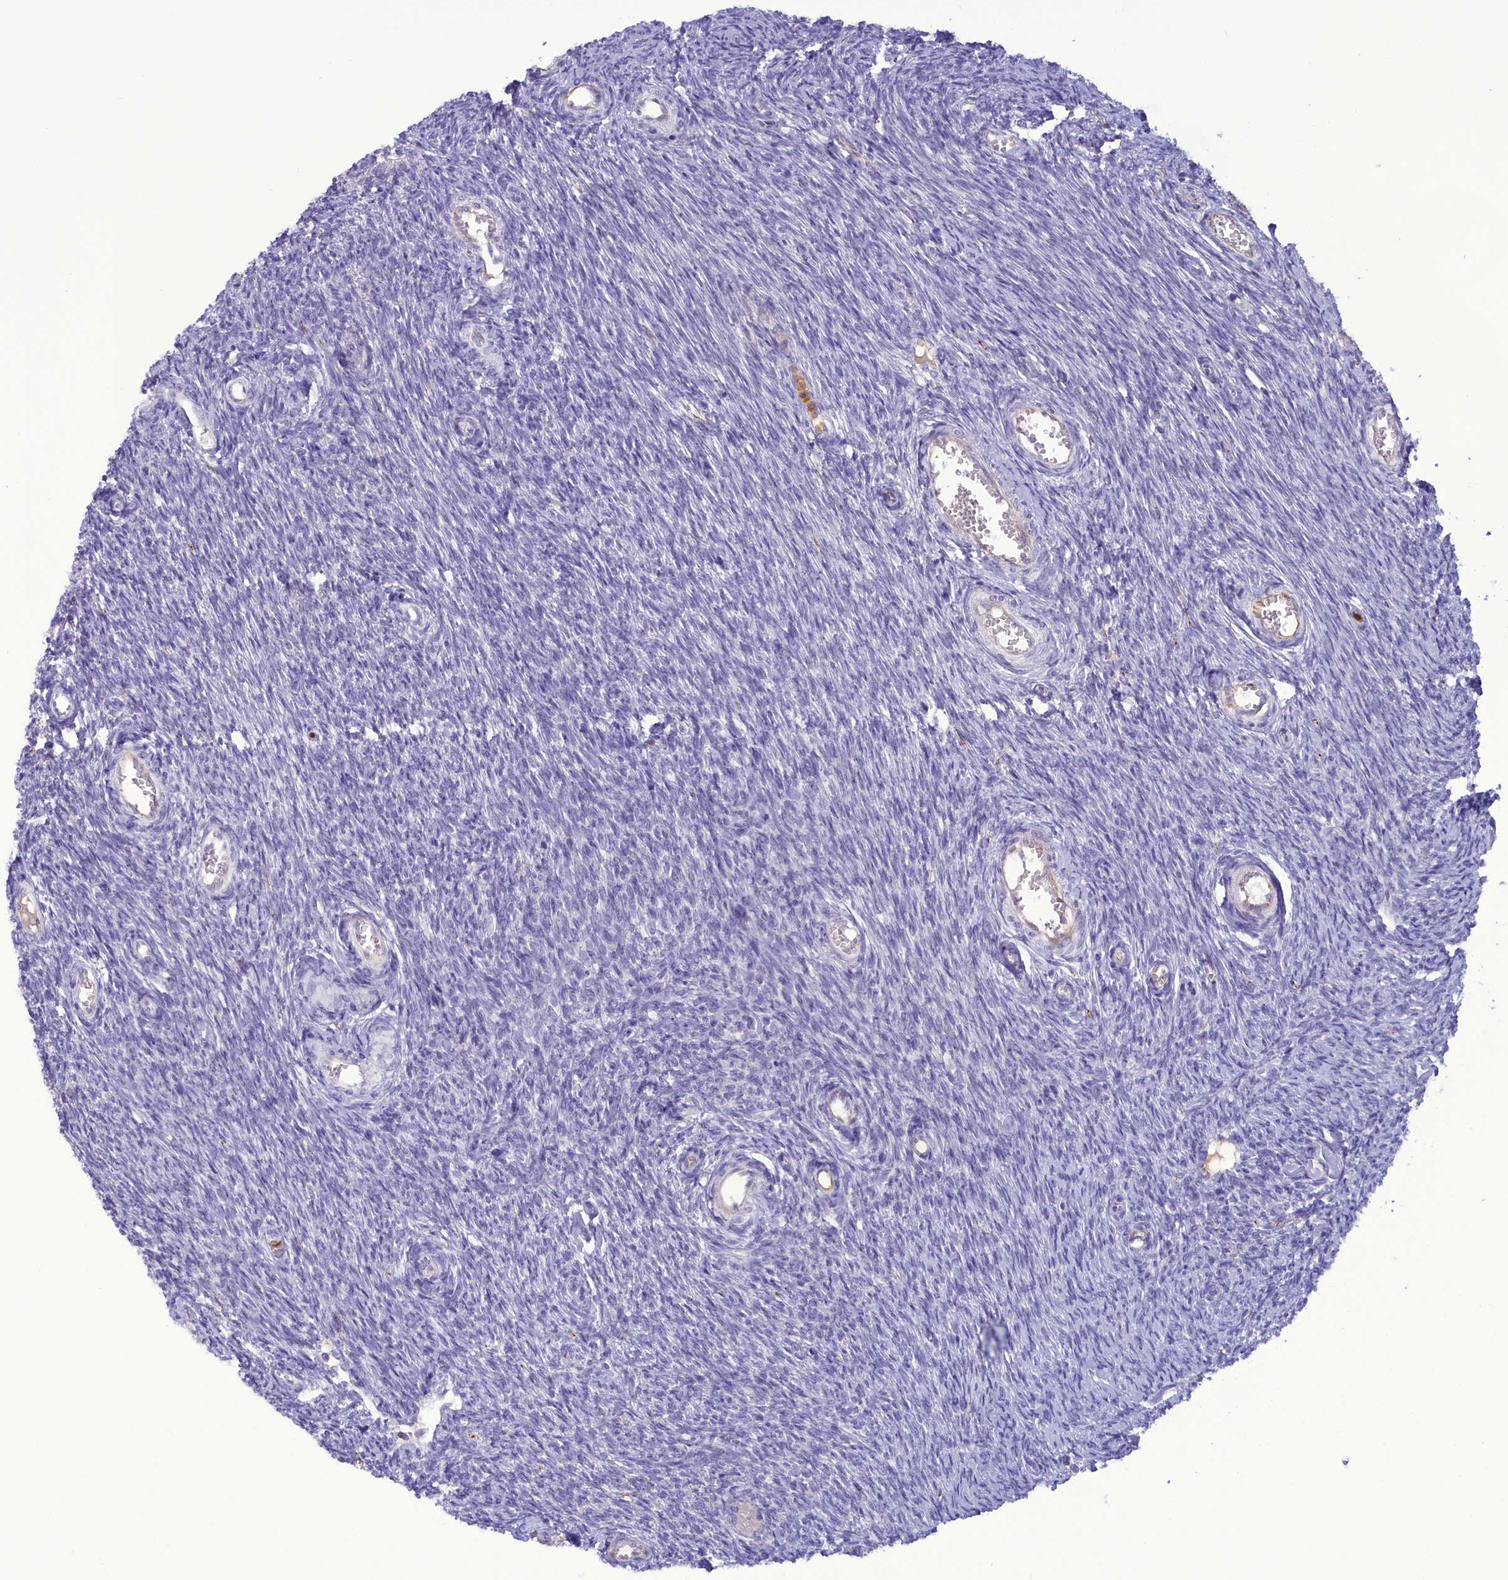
{"staining": {"intensity": "negative", "quantity": "none", "location": "none"}, "tissue": "ovary", "cell_type": "Follicle cells", "image_type": "normal", "snomed": [{"axis": "morphology", "description": "Normal tissue, NOS"}, {"axis": "topography", "description": "Ovary"}], "caption": "The immunohistochemistry image has no significant positivity in follicle cells of ovary.", "gene": "FAM149B1", "patient": {"sex": "female", "age": 44}}